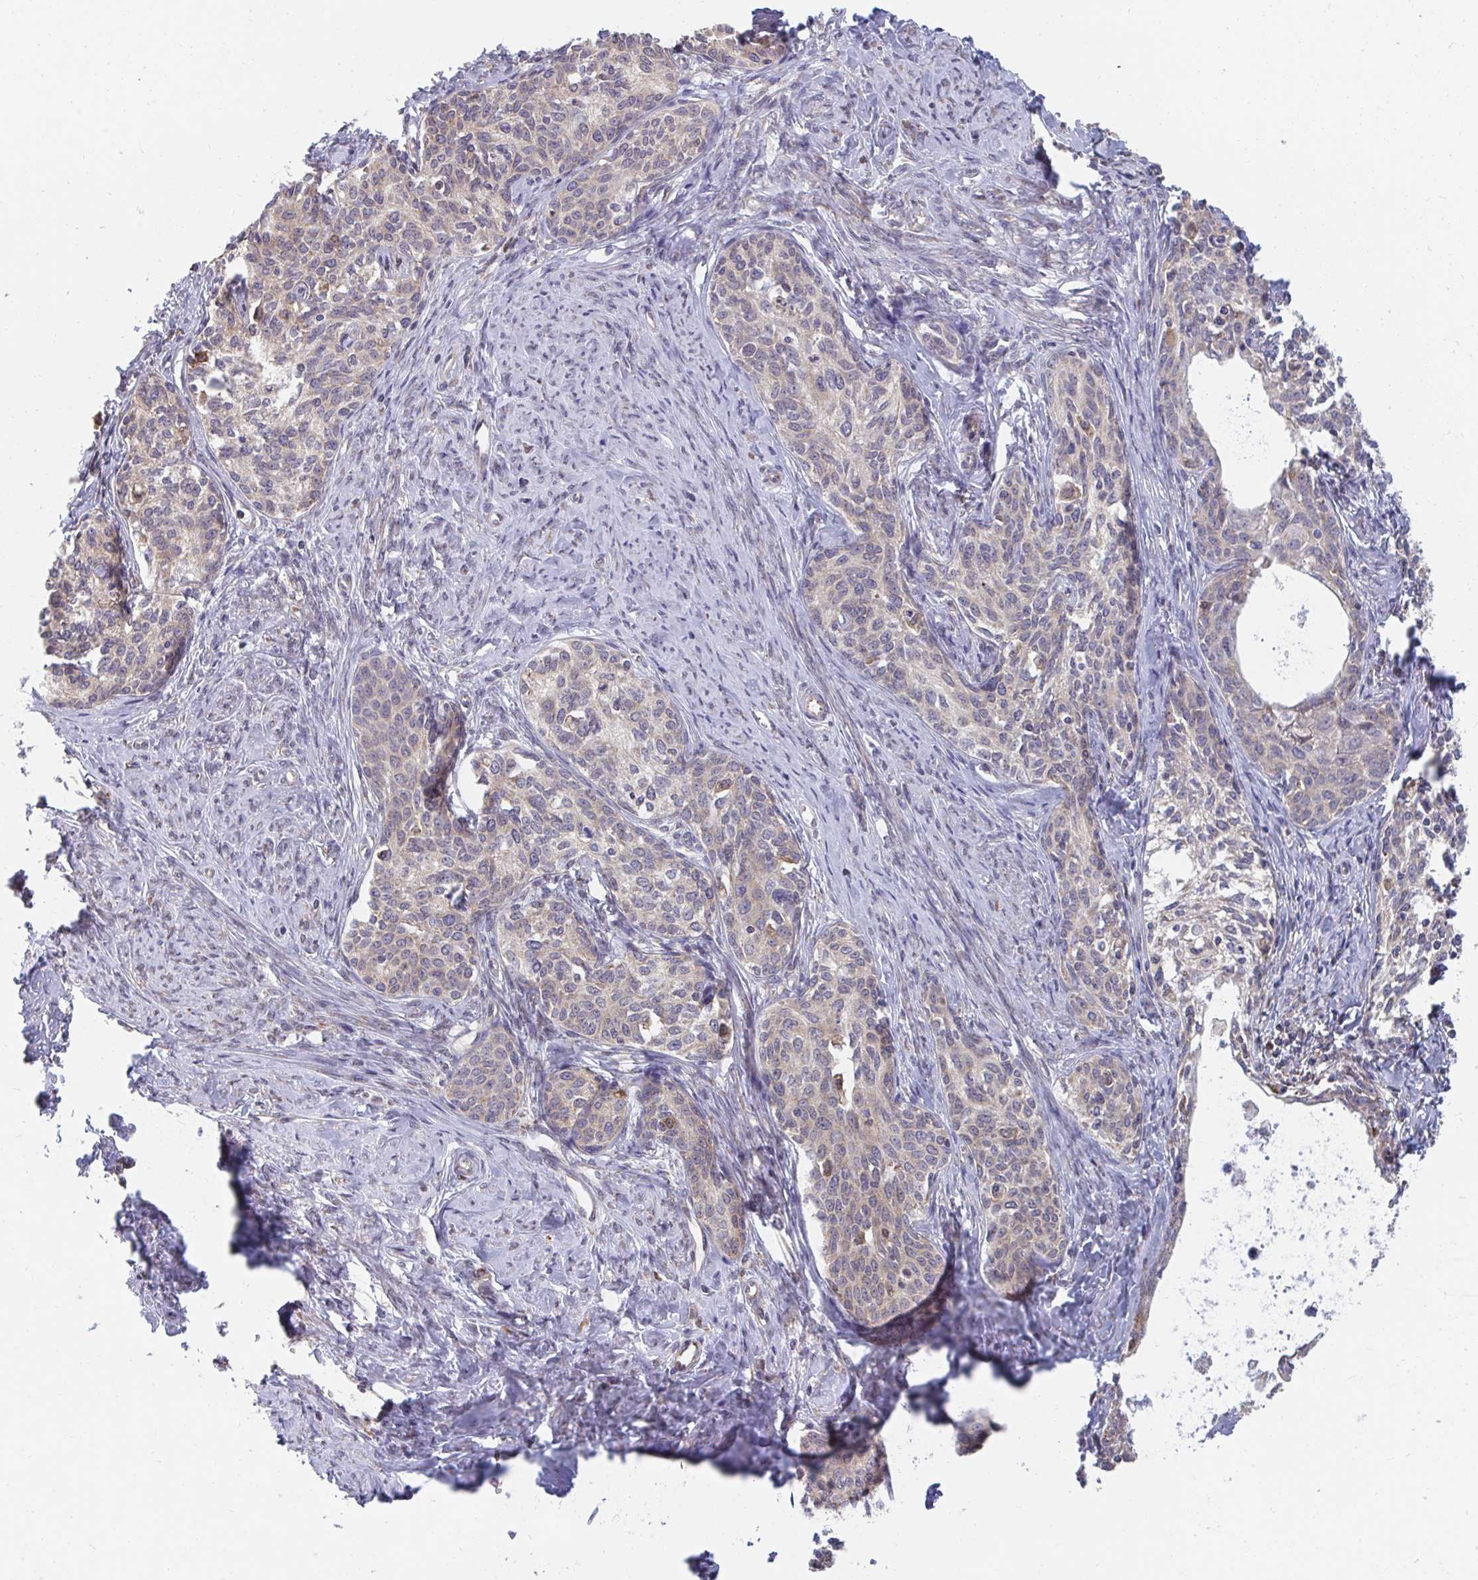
{"staining": {"intensity": "weak", "quantity": "25%-75%", "location": "cytoplasmic/membranous"}, "tissue": "cervical cancer", "cell_type": "Tumor cells", "image_type": "cancer", "snomed": [{"axis": "morphology", "description": "Squamous cell carcinoma, NOS"}, {"axis": "morphology", "description": "Adenocarcinoma, NOS"}, {"axis": "topography", "description": "Cervix"}], "caption": "Human squamous cell carcinoma (cervical) stained for a protein (brown) reveals weak cytoplasmic/membranous positive positivity in approximately 25%-75% of tumor cells.", "gene": "ELAVL1", "patient": {"sex": "female", "age": 52}}